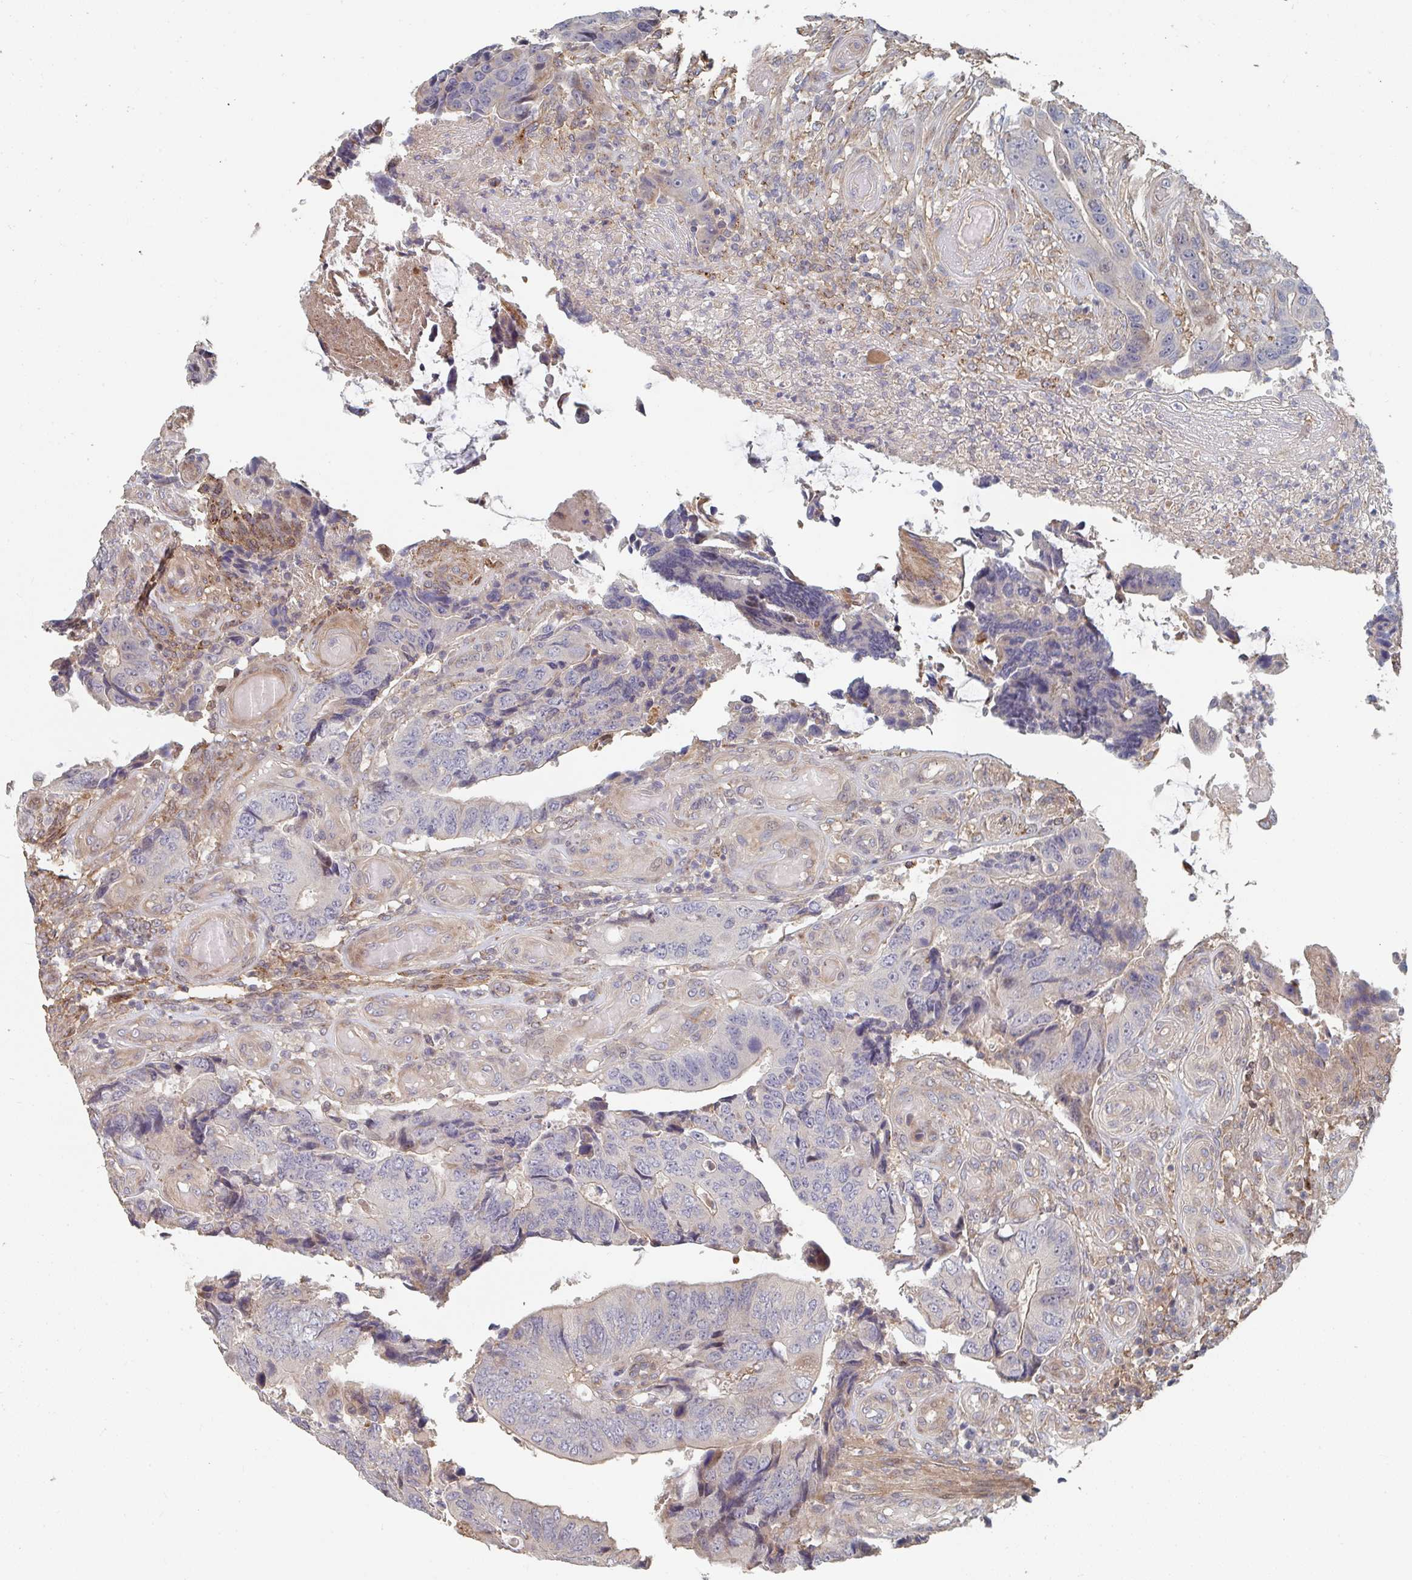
{"staining": {"intensity": "negative", "quantity": "none", "location": "none"}, "tissue": "colorectal cancer", "cell_type": "Tumor cells", "image_type": "cancer", "snomed": [{"axis": "morphology", "description": "Adenocarcinoma, NOS"}, {"axis": "topography", "description": "Colon"}], "caption": "This is a photomicrograph of immunohistochemistry (IHC) staining of colorectal cancer, which shows no staining in tumor cells. (DAB immunohistochemistry visualized using brightfield microscopy, high magnification).", "gene": "PTEN", "patient": {"sex": "male", "age": 87}}